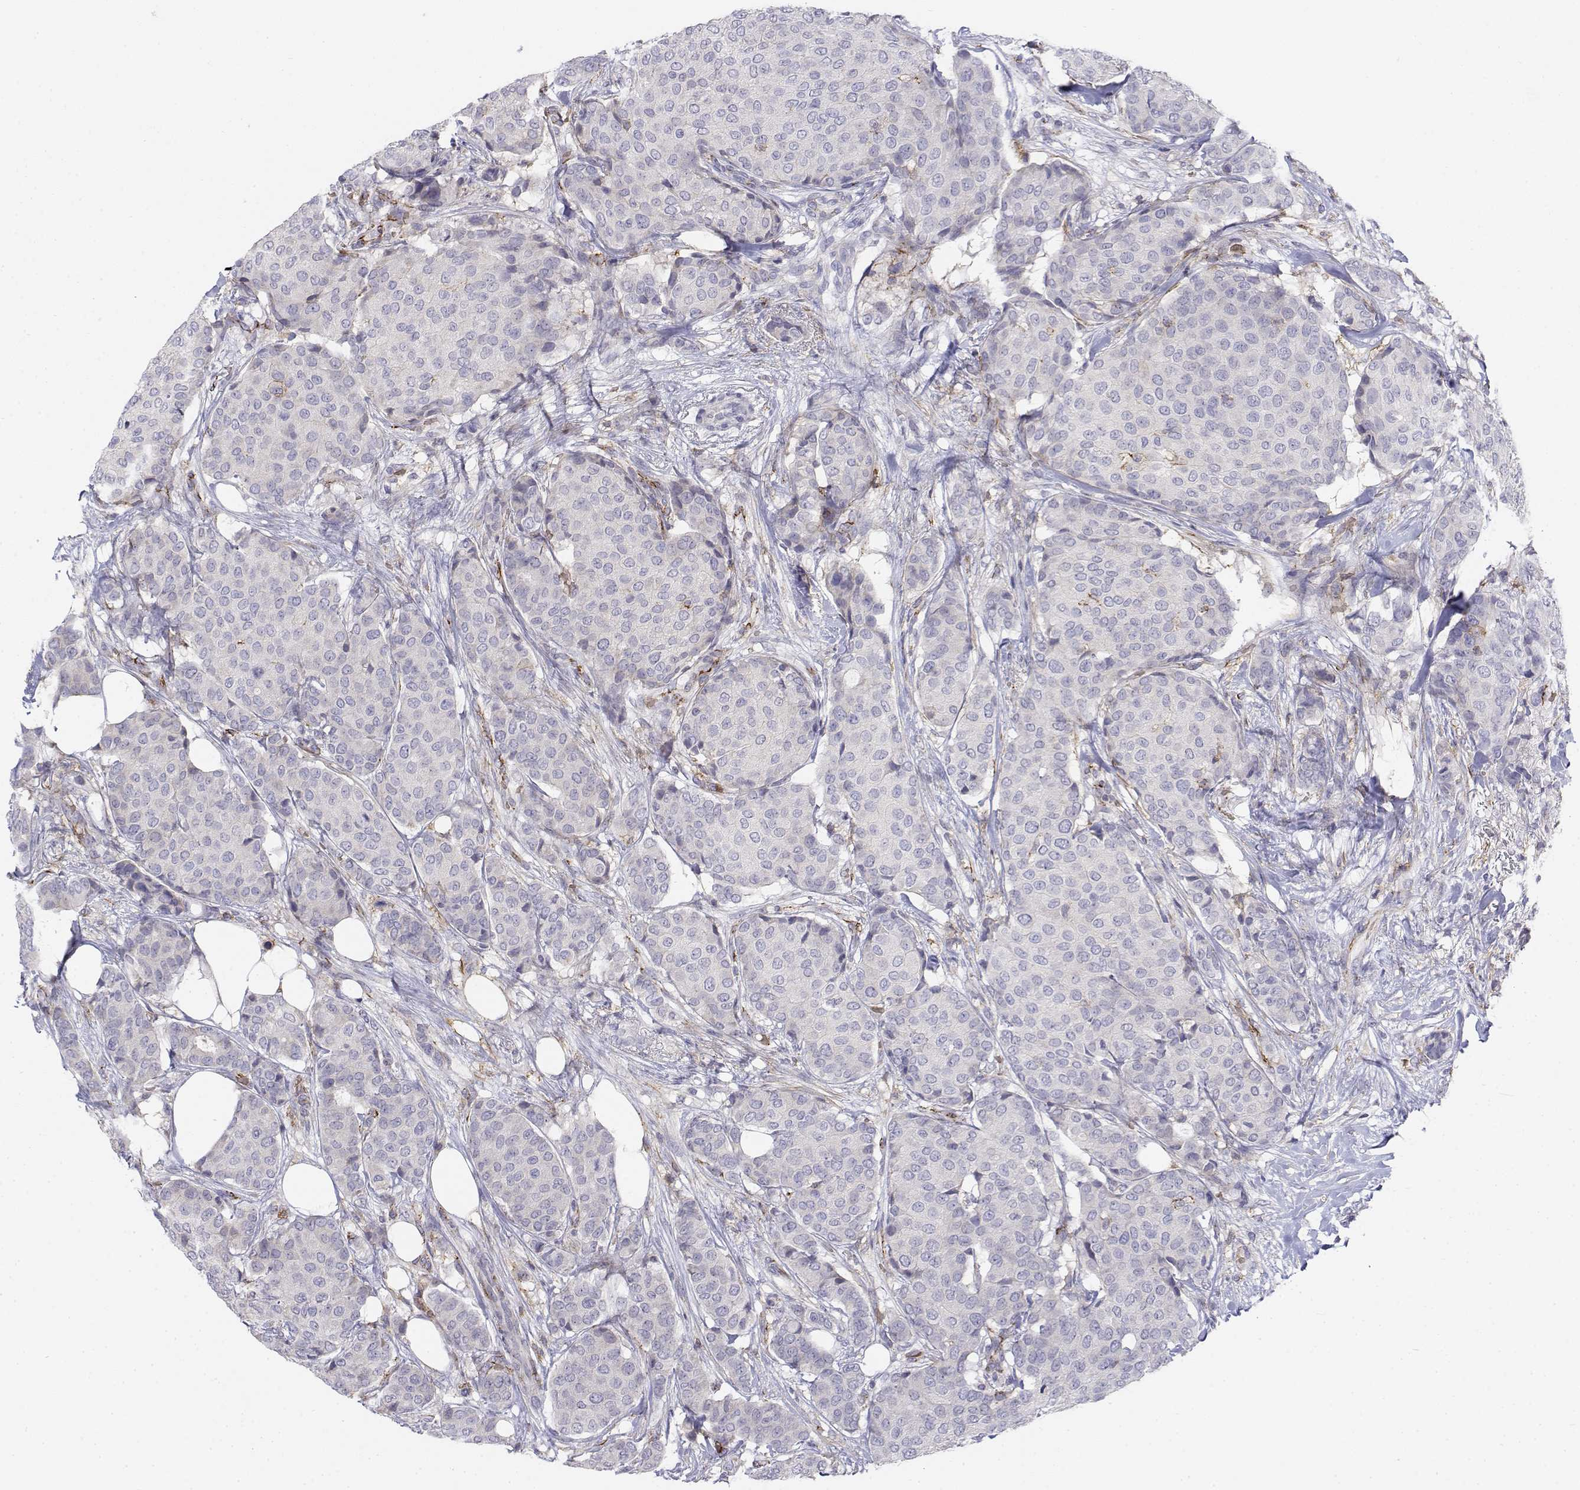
{"staining": {"intensity": "negative", "quantity": "none", "location": "none"}, "tissue": "breast cancer", "cell_type": "Tumor cells", "image_type": "cancer", "snomed": [{"axis": "morphology", "description": "Duct carcinoma"}, {"axis": "topography", "description": "Breast"}], "caption": "This is an IHC image of human breast cancer (intraductal carcinoma). There is no positivity in tumor cells.", "gene": "CADM1", "patient": {"sex": "female", "age": 75}}